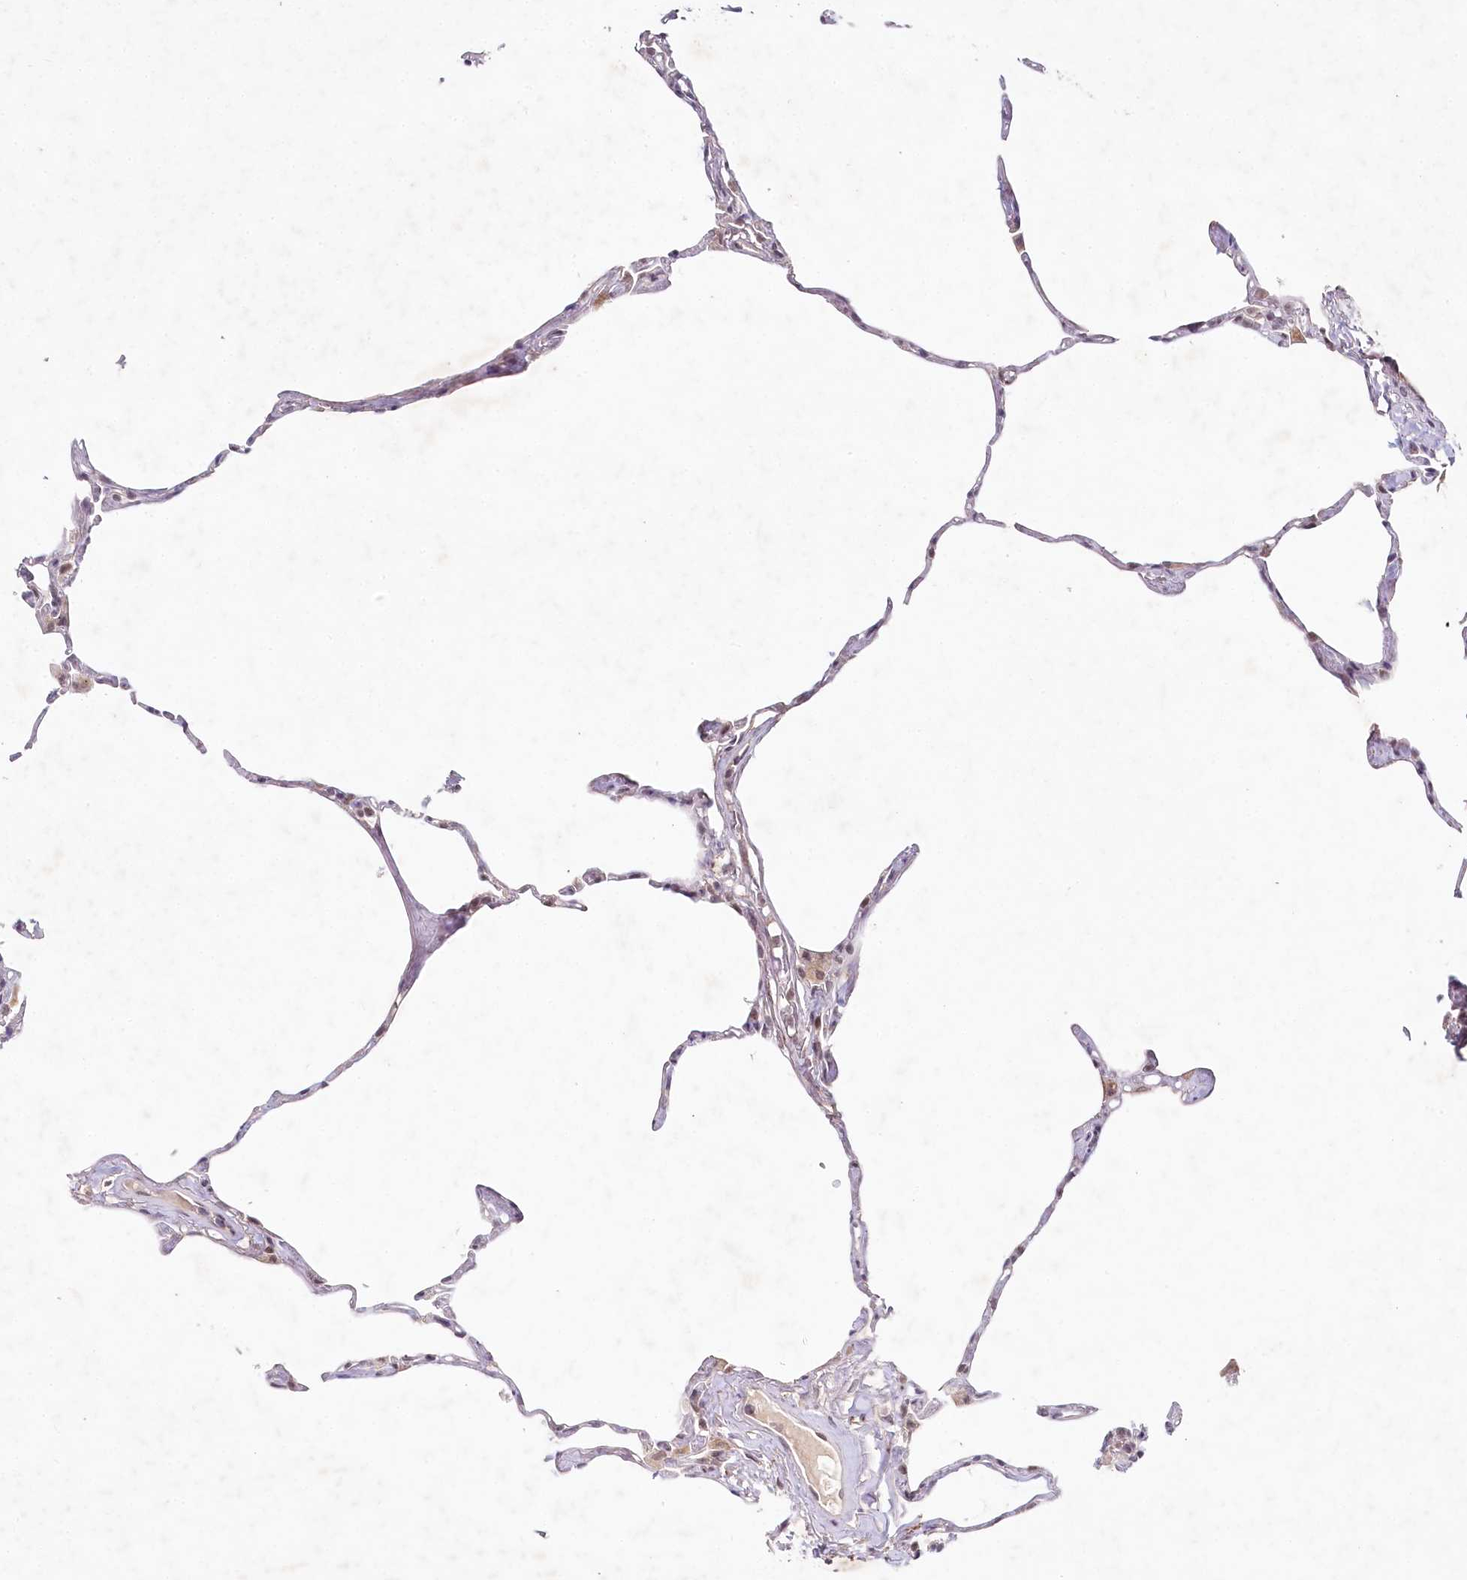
{"staining": {"intensity": "negative", "quantity": "none", "location": "none"}, "tissue": "lung", "cell_type": "Alveolar cells", "image_type": "normal", "snomed": [{"axis": "morphology", "description": "Normal tissue, NOS"}, {"axis": "topography", "description": "Lung"}], "caption": "Immunohistochemical staining of unremarkable human lung exhibits no significant expression in alveolar cells. The staining is performed using DAB (3,3'-diaminobenzidine) brown chromogen with nuclei counter-stained in using hematoxylin.", "gene": "AMTN", "patient": {"sex": "male", "age": 65}}